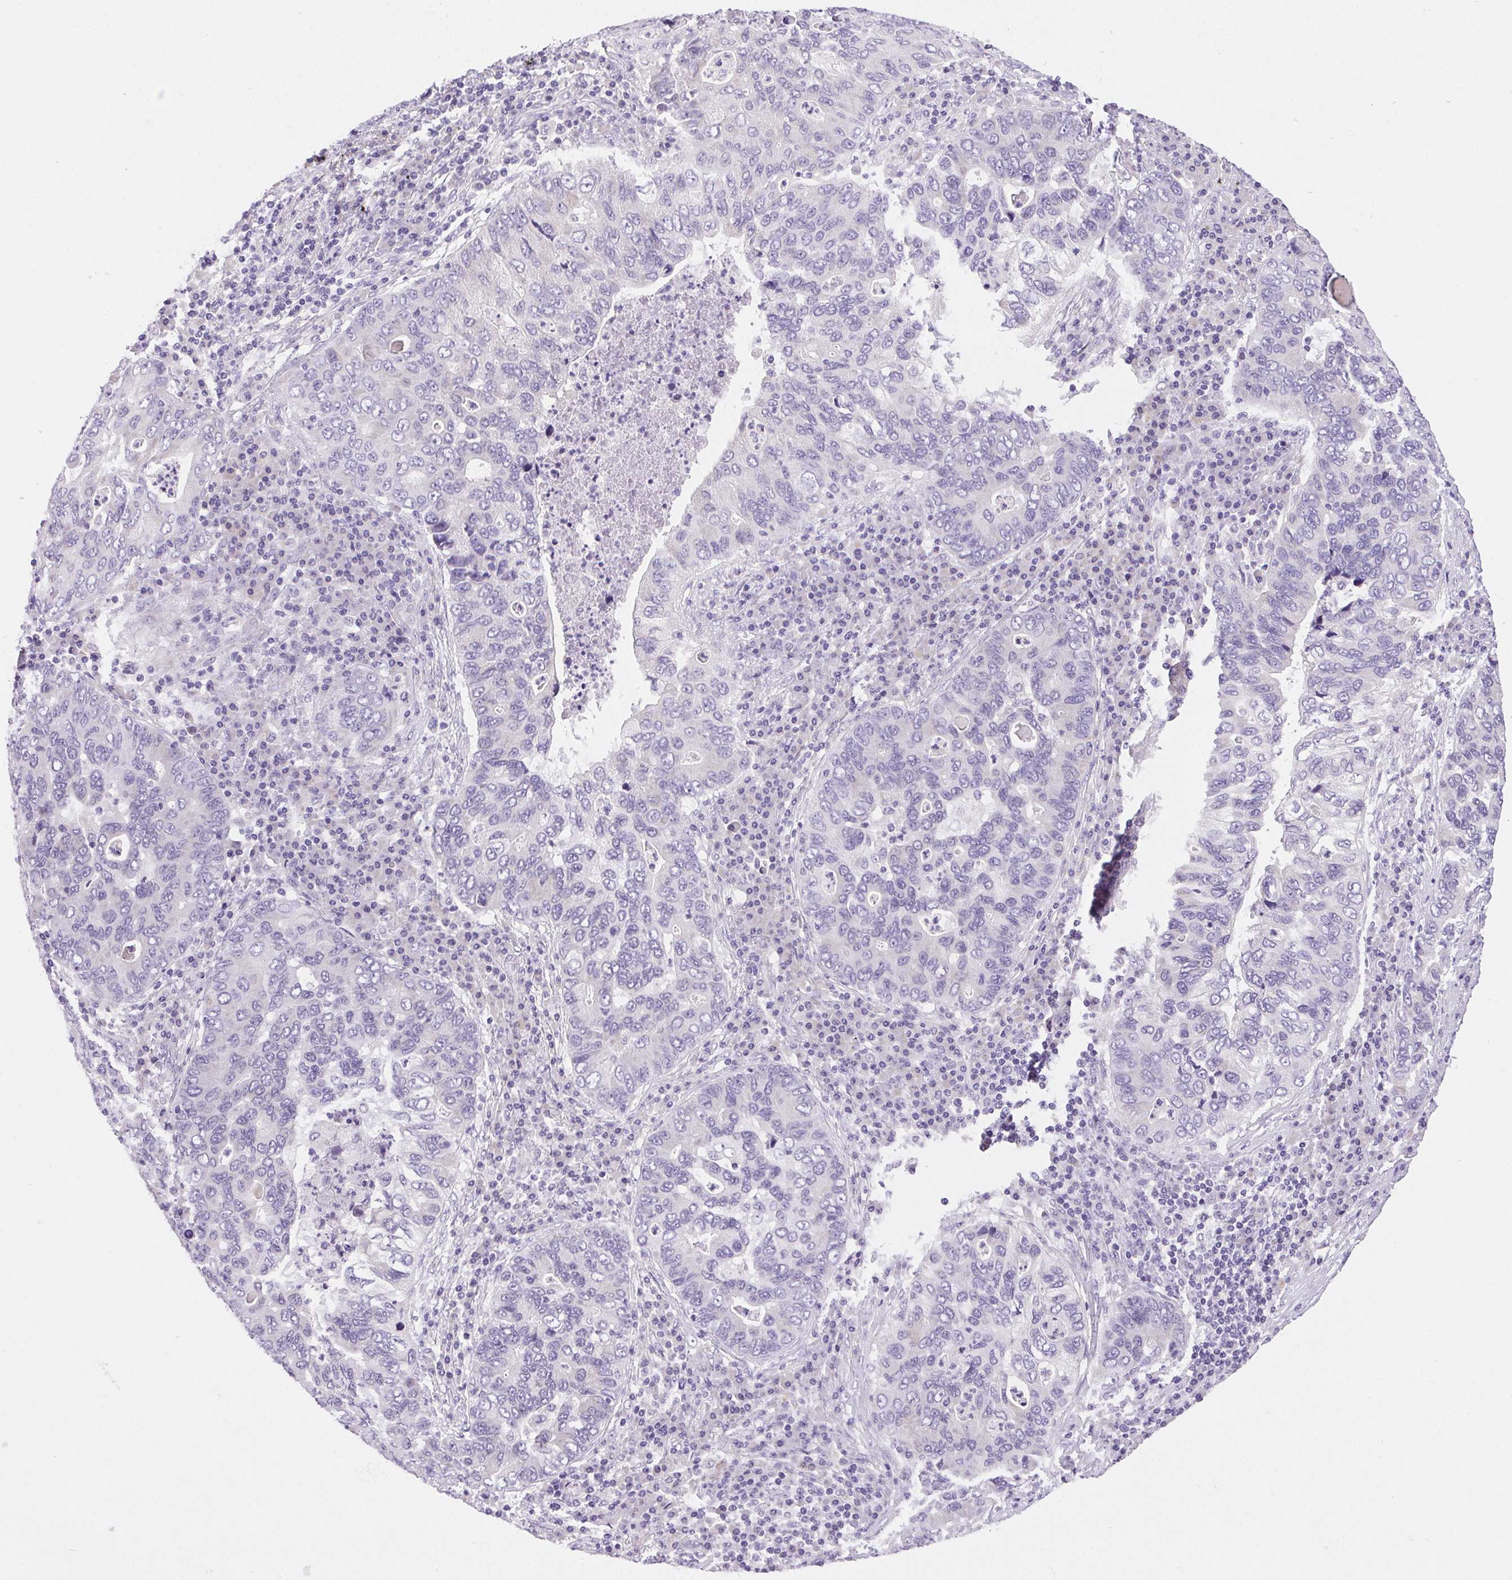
{"staining": {"intensity": "negative", "quantity": "none", "location": "none"}, "tissue": "lung cancer", "cell_type": "Tumor cells", "image_type": "cancer", "snomed": [{"axis": "morphology", "description": "Adenocarcinoma, NOS"}, {"axis": "morphology", "description": "Adenocarcinoma, metastatic, NOS"}, {"axis": "topography", "description": "Lymph node"}, {"axis": "topography", "description": "Lung"}], "caption": "The histopathology image shows no significant positivity in tumor cells of metastatic adenocarcinoma (lung). (DAB (3,3'-diaminobenzidine) immunohistochemistry (IHC) visualized using brightfield microscopy, high magnification).", "gene": "ARHGAP11B", "patient": {"sex": "female", "age": 54}}